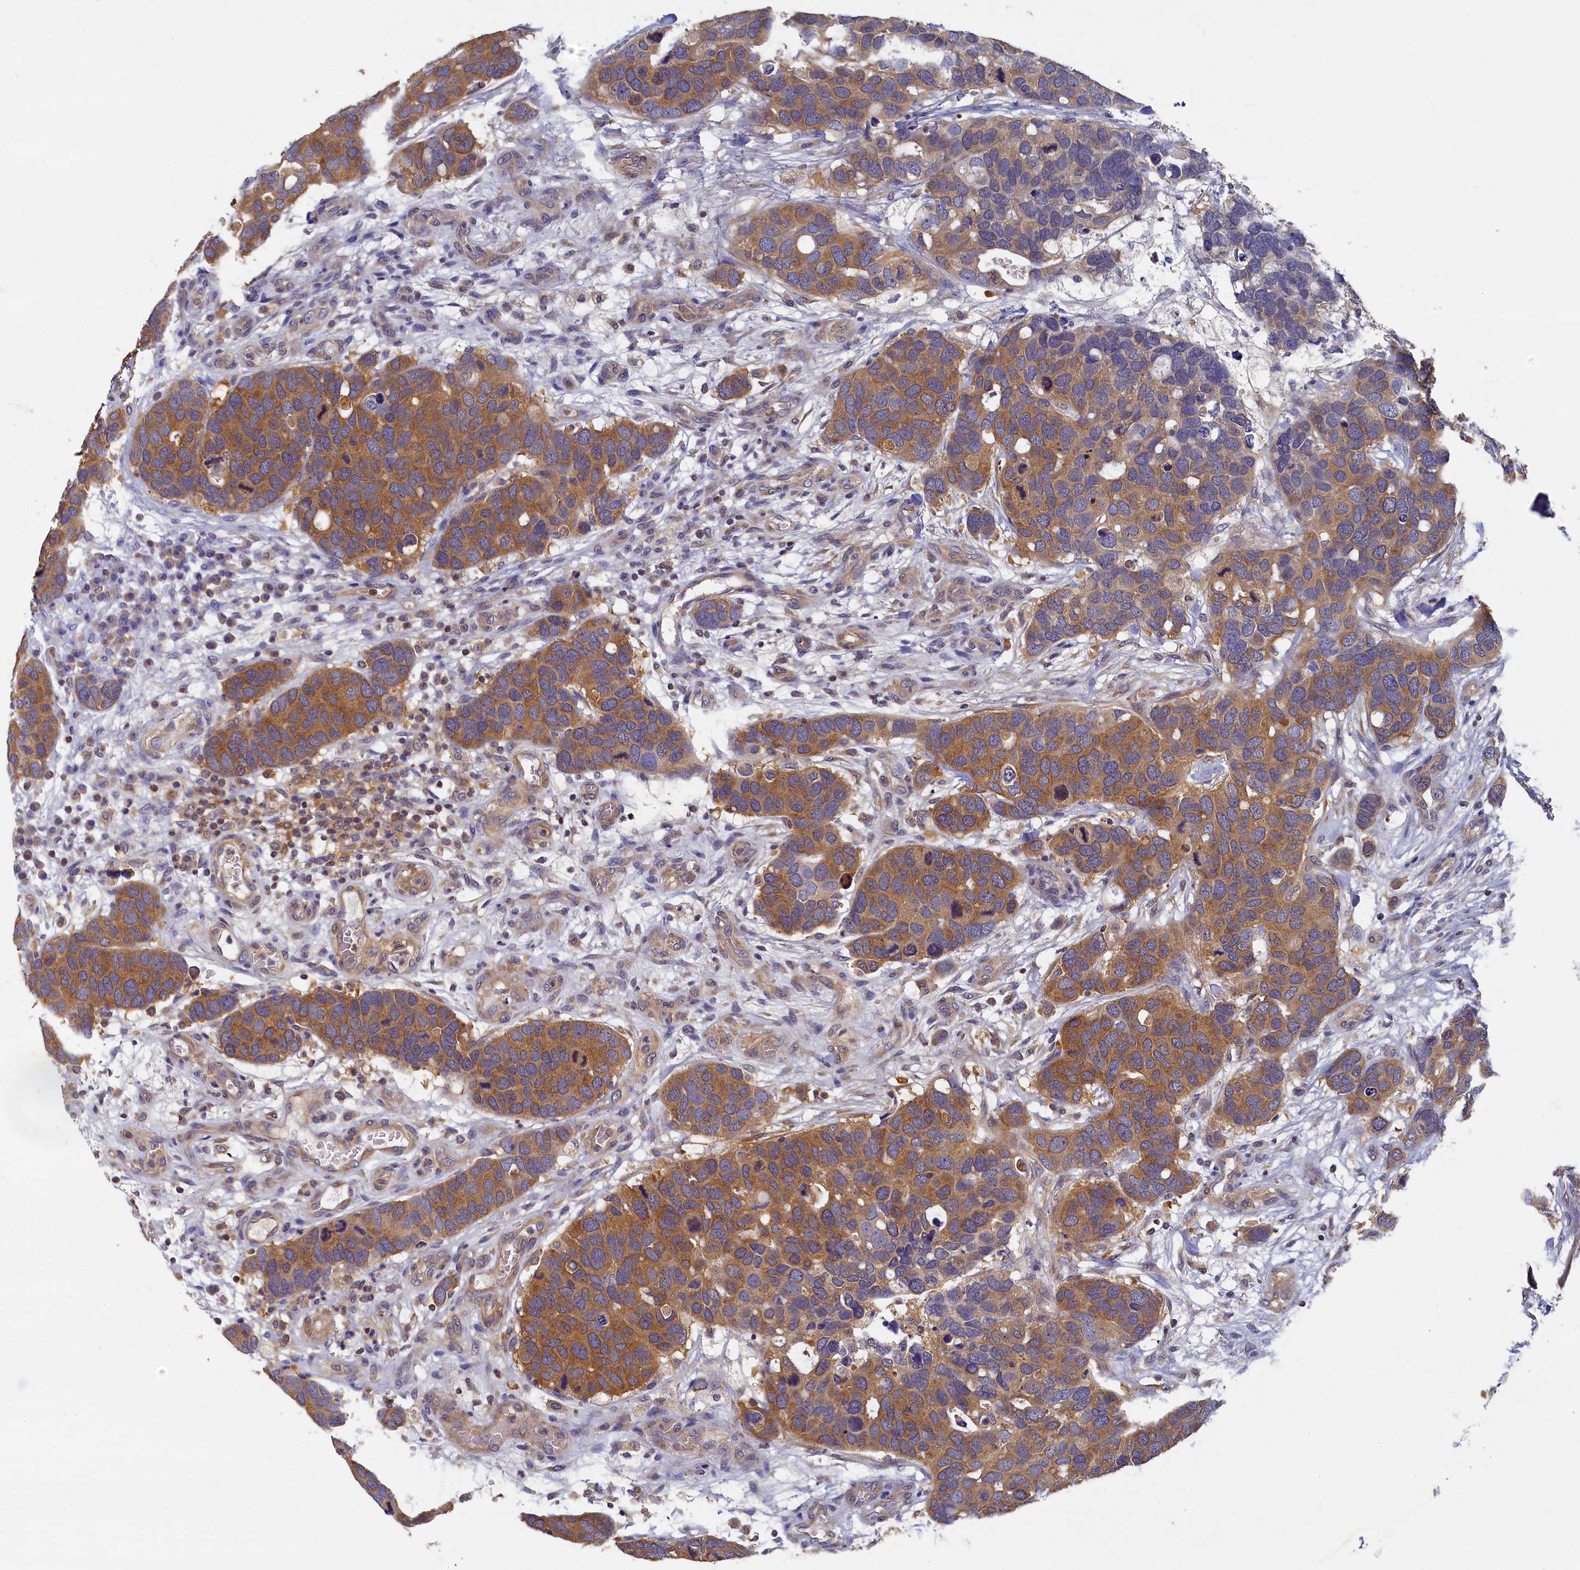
{"staining": {"intensity": "moderate", "quantity": "25%-75%", "location": "cytoplasmic/membranous"}, "tissue": "breast cancer", "cell_type": "Tumor cells", "image_type": "cancer", "snomed": [{"axis": "morphology", "description": "Duct carcinoma"}, {"axis": "topography", "description": "Breast"}], "caption": "Brown immunohistochemical staining in human breast invasive ductal carcinoma reveals moderate cytoplasmic/membranous staining in approximately 25%-75% of tumor cells.", "gene": "TBCB", "patient": {"sex": "female", "age": 83}}